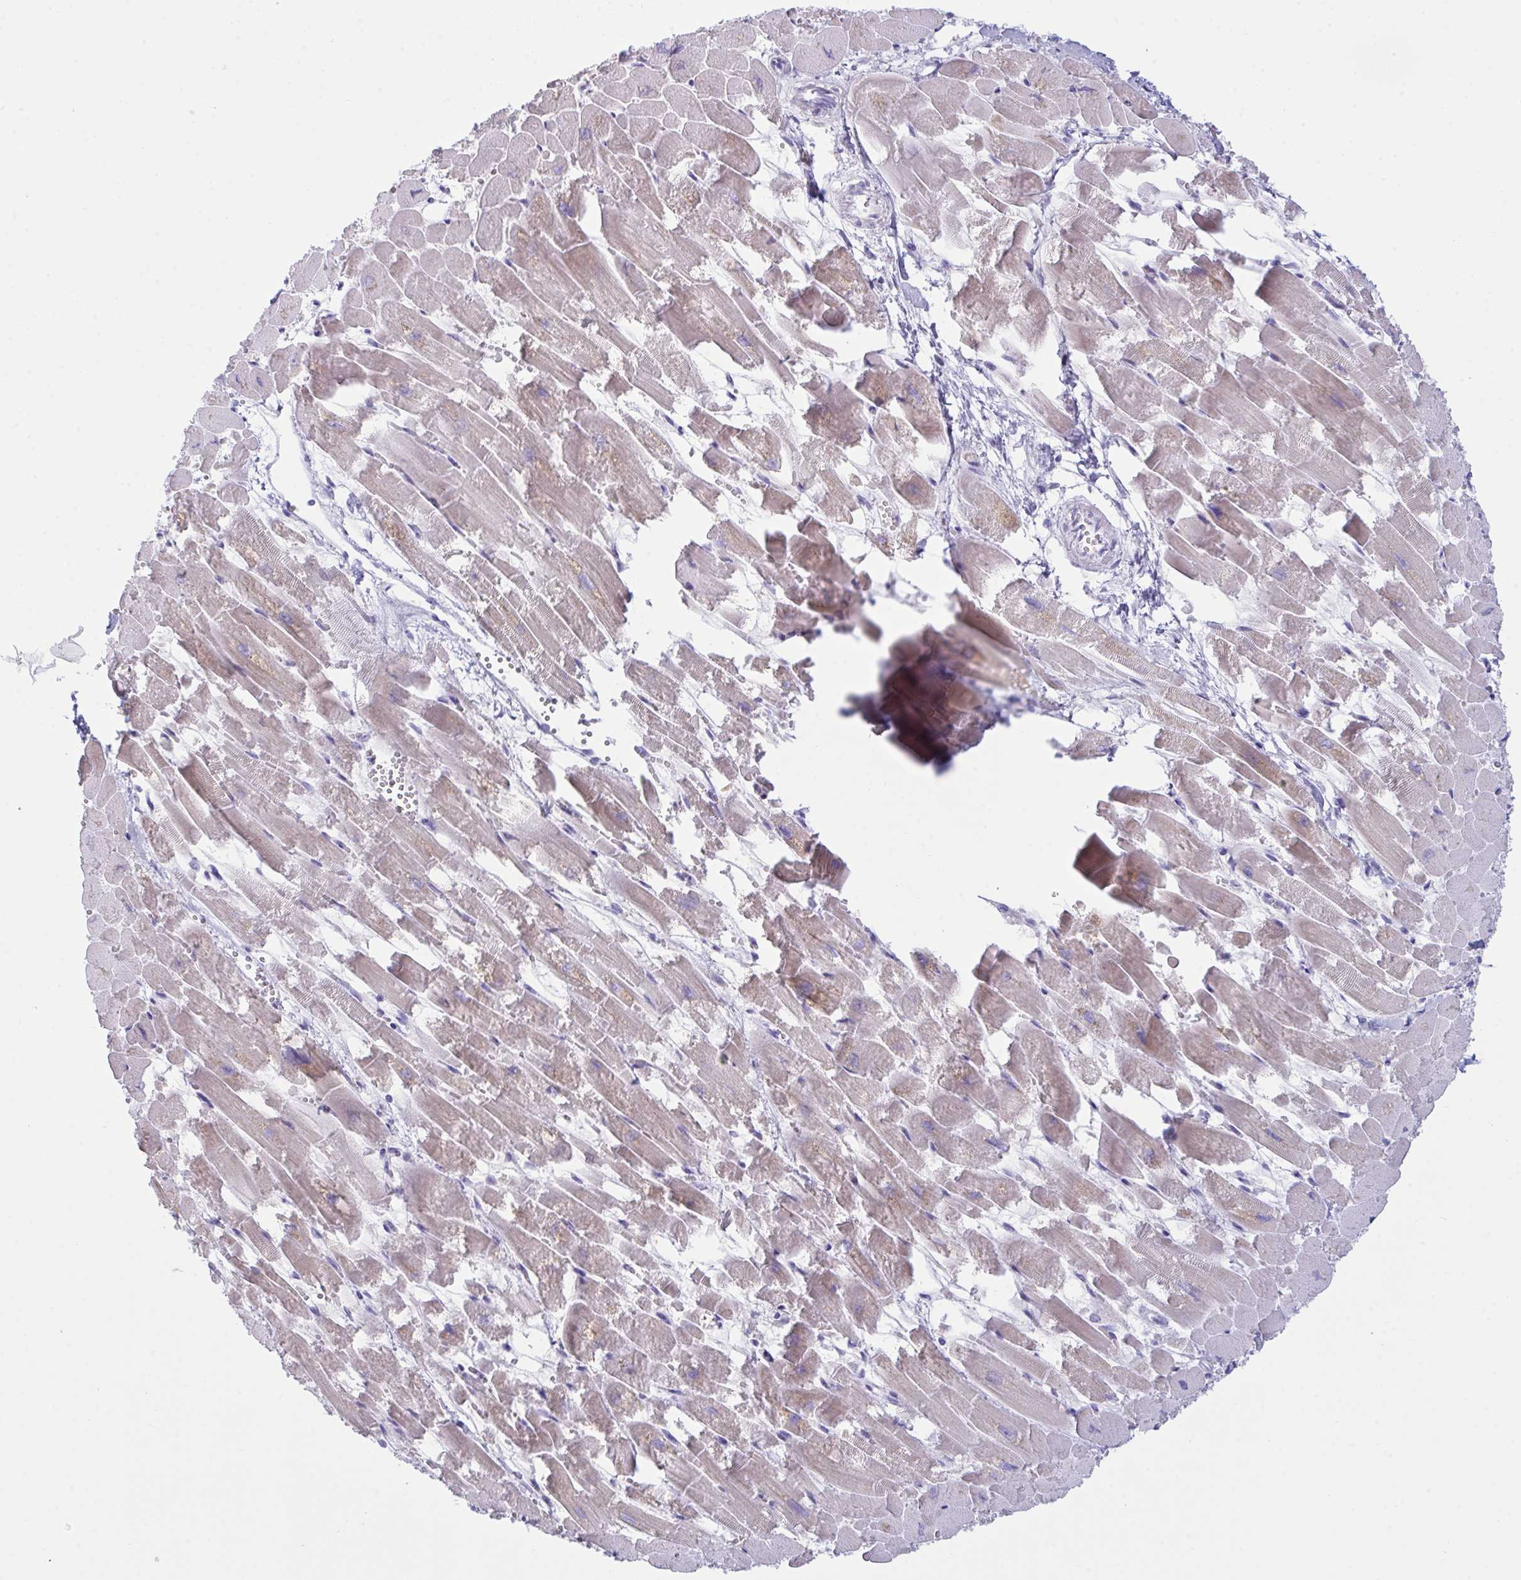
{"staining": {"intensity": "moderate", "quantity": "25%-75%", "location": "cytoplasmic/membranous"}, "tissue": "heart muscle", "cell_type": "Cardiomyocytes", "image_type": "normal", "snomed": [{"axis": "morphology", "description": "Normal tissue, NOS"}, {"axis": "topography", "description": "Heart"}], "caption": "DAB immunohistochemical staining of unremarkable heart muscle demonstrates moderate cytoplasmic/membranous protein expression in approximately 25%-75% of cardiomyocytes. The staining was performed using DAB, with brown indicating positive protein expression. Nuclei are stained blue with hematoxylin.", "gene": "BBS1", "patient": {"sex": "female", "age": 52}}